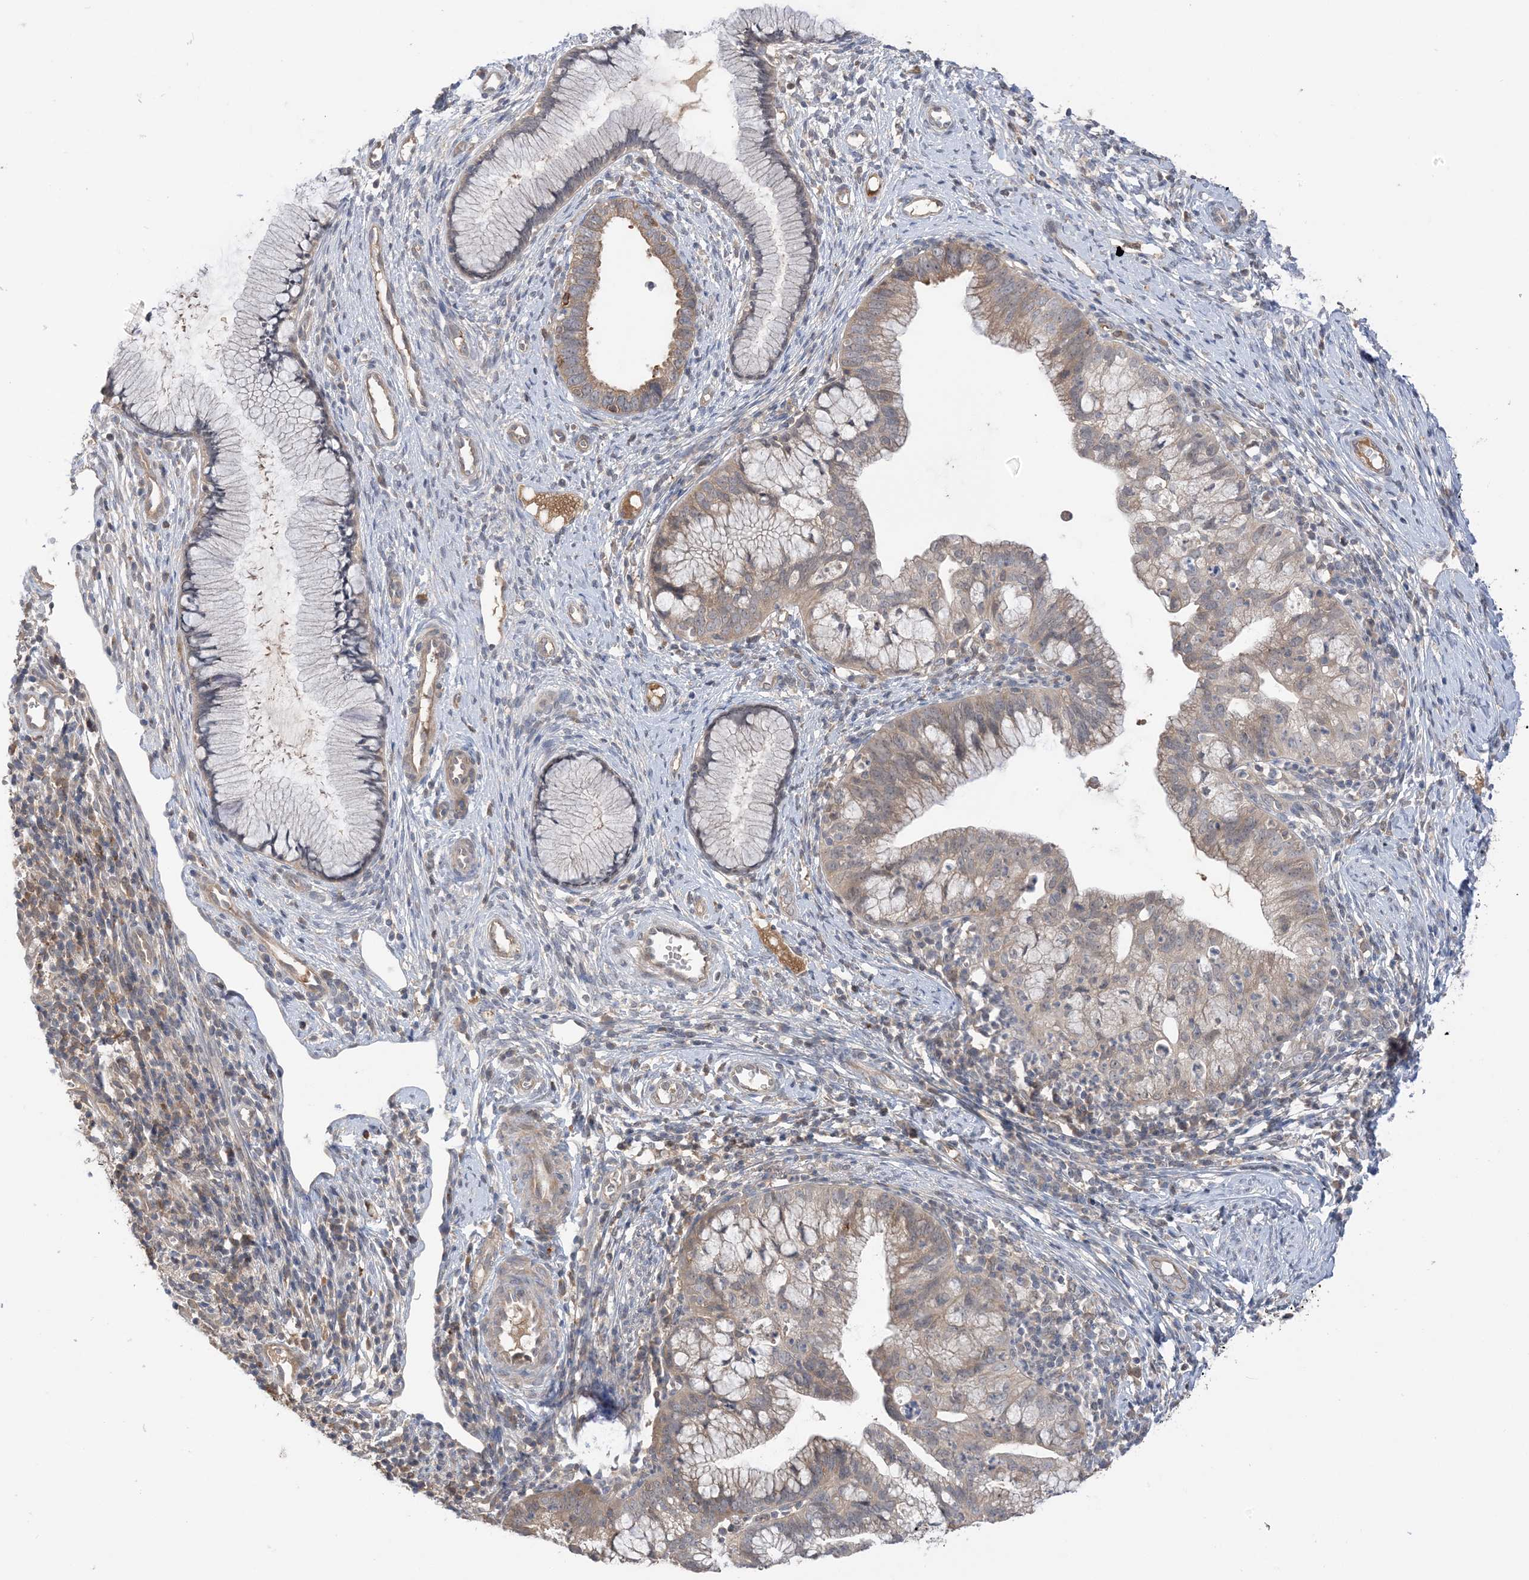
{"staining": {"intensity": "weak", "quantity": "25%-75%", "location": "cytoplasmic/membranous"}, "tissue": "cervical cancer", "cell_type": "Tumor cells", "image_type": "cancer", "snomed": [{"axis": "morphology", "description": "Adenocarcinoma, NOS"}, {"axis": "topography", "description": "Cervix"}], "caption": "Weak cytoplasmic/membranous positivity is appreciated in about 25%-75% of tumor cells in cervical adenocarcinoma.", "gene": "WDR26", "patient": {"sex": "female", "age": 36}}